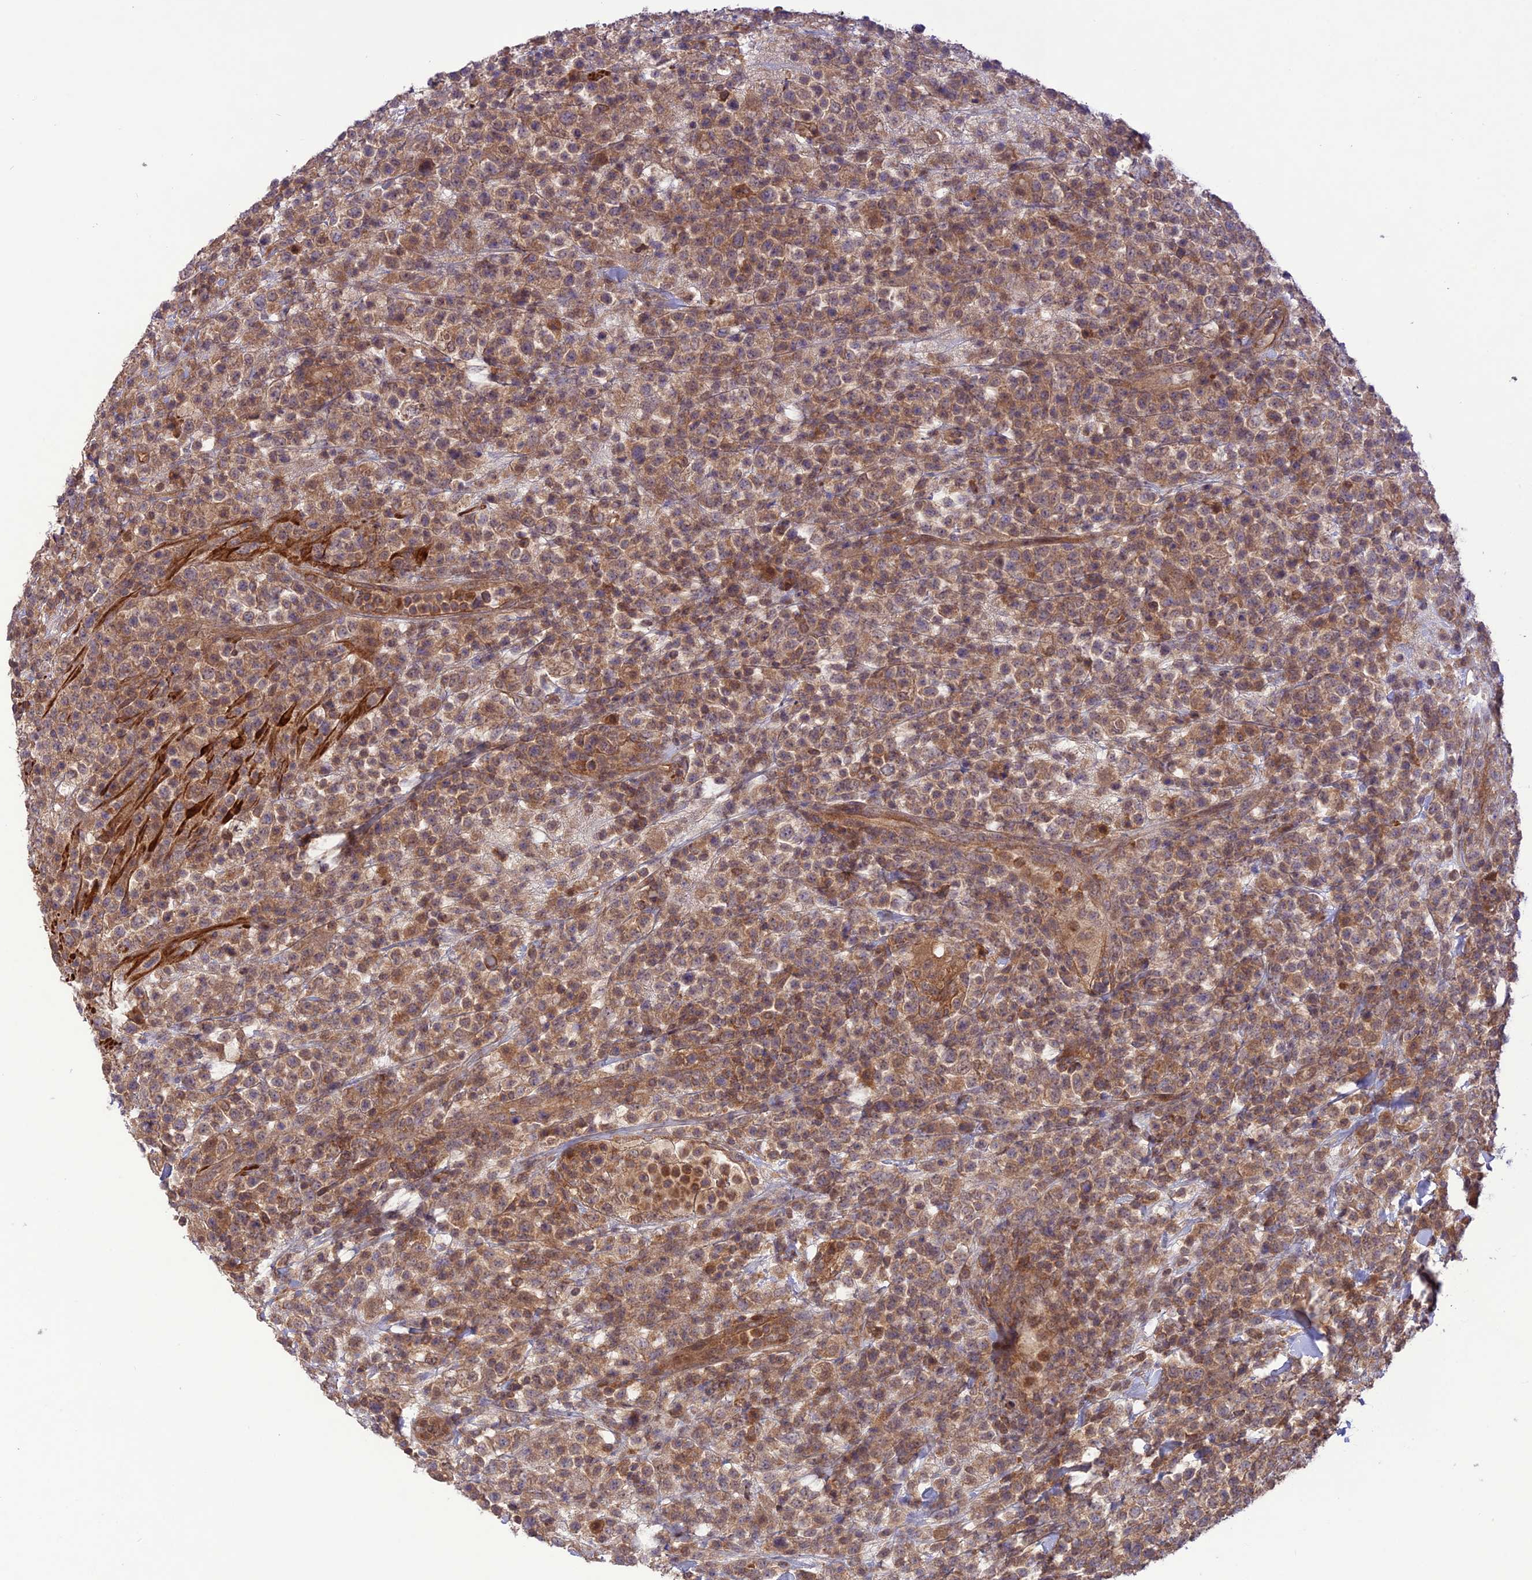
{"staining": {"intensity": "moderate", "quantity": ">75%", "location": "cytoplasmic/membranous"}, "tissue": "lymphoma", "cell_type": "Tumor cells", "image_type": "cancer", "snomed": [{"axis": "morphology", "description": "Malignant lymphoma, non-Hodgkin's type, High grade"}, {"axis": "topography", "description": "Colon"}], "caption": "Immunohistochemistry (IHC) photomicrograph of neoplastic tissue: human lymphoma stained using immunohistochemistry (IHC) exhibits medium levels of moderate protein expression localized specifically in the cytoplasmic/membranous of tumor cells, appearing as a cytoplasmic/membranous brown color.", "gene": "FCHSD1", "patient": {"sex": "female", "age": 53}}